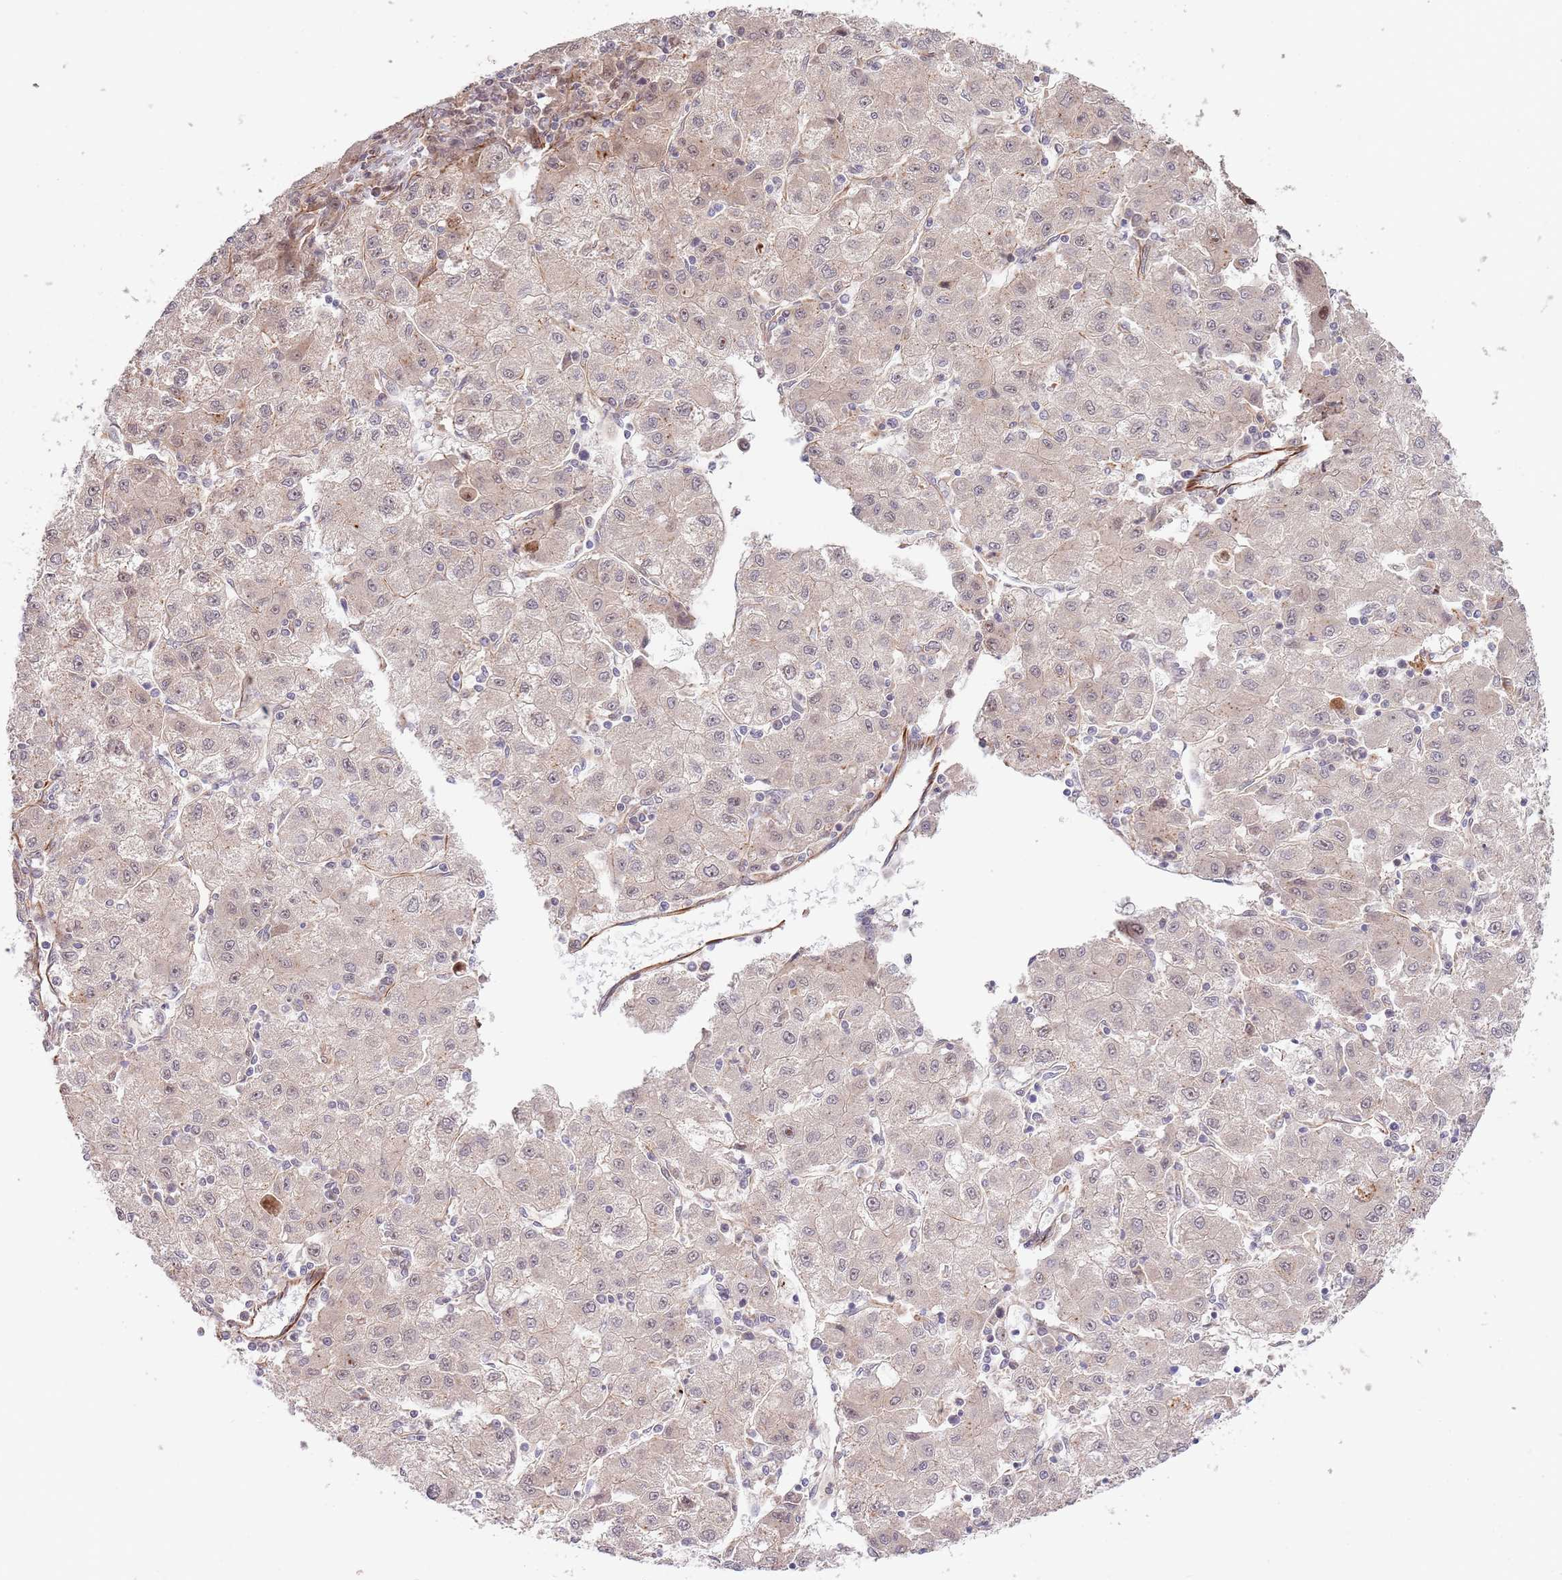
{"staining": {"intensity": "weak", "quantity": "<25%", "location": "cytoplasmic/membranous"}, "tissue": "liver cancer", "cell_type": "Tumor cells", "image_type": "cancer", "snomed": [{"axis": "morphology", "description": "Carcinoma, Hepatocellular, NOS"}, {"axis": "topography", "description": "Liver"}], "caption": "The immunohistochemistry photomicrograph has no significant staining in tumor cells of liver cancer tissue.", "gene": "NEK3", "patient": {"sex": "male", "age": 72}}